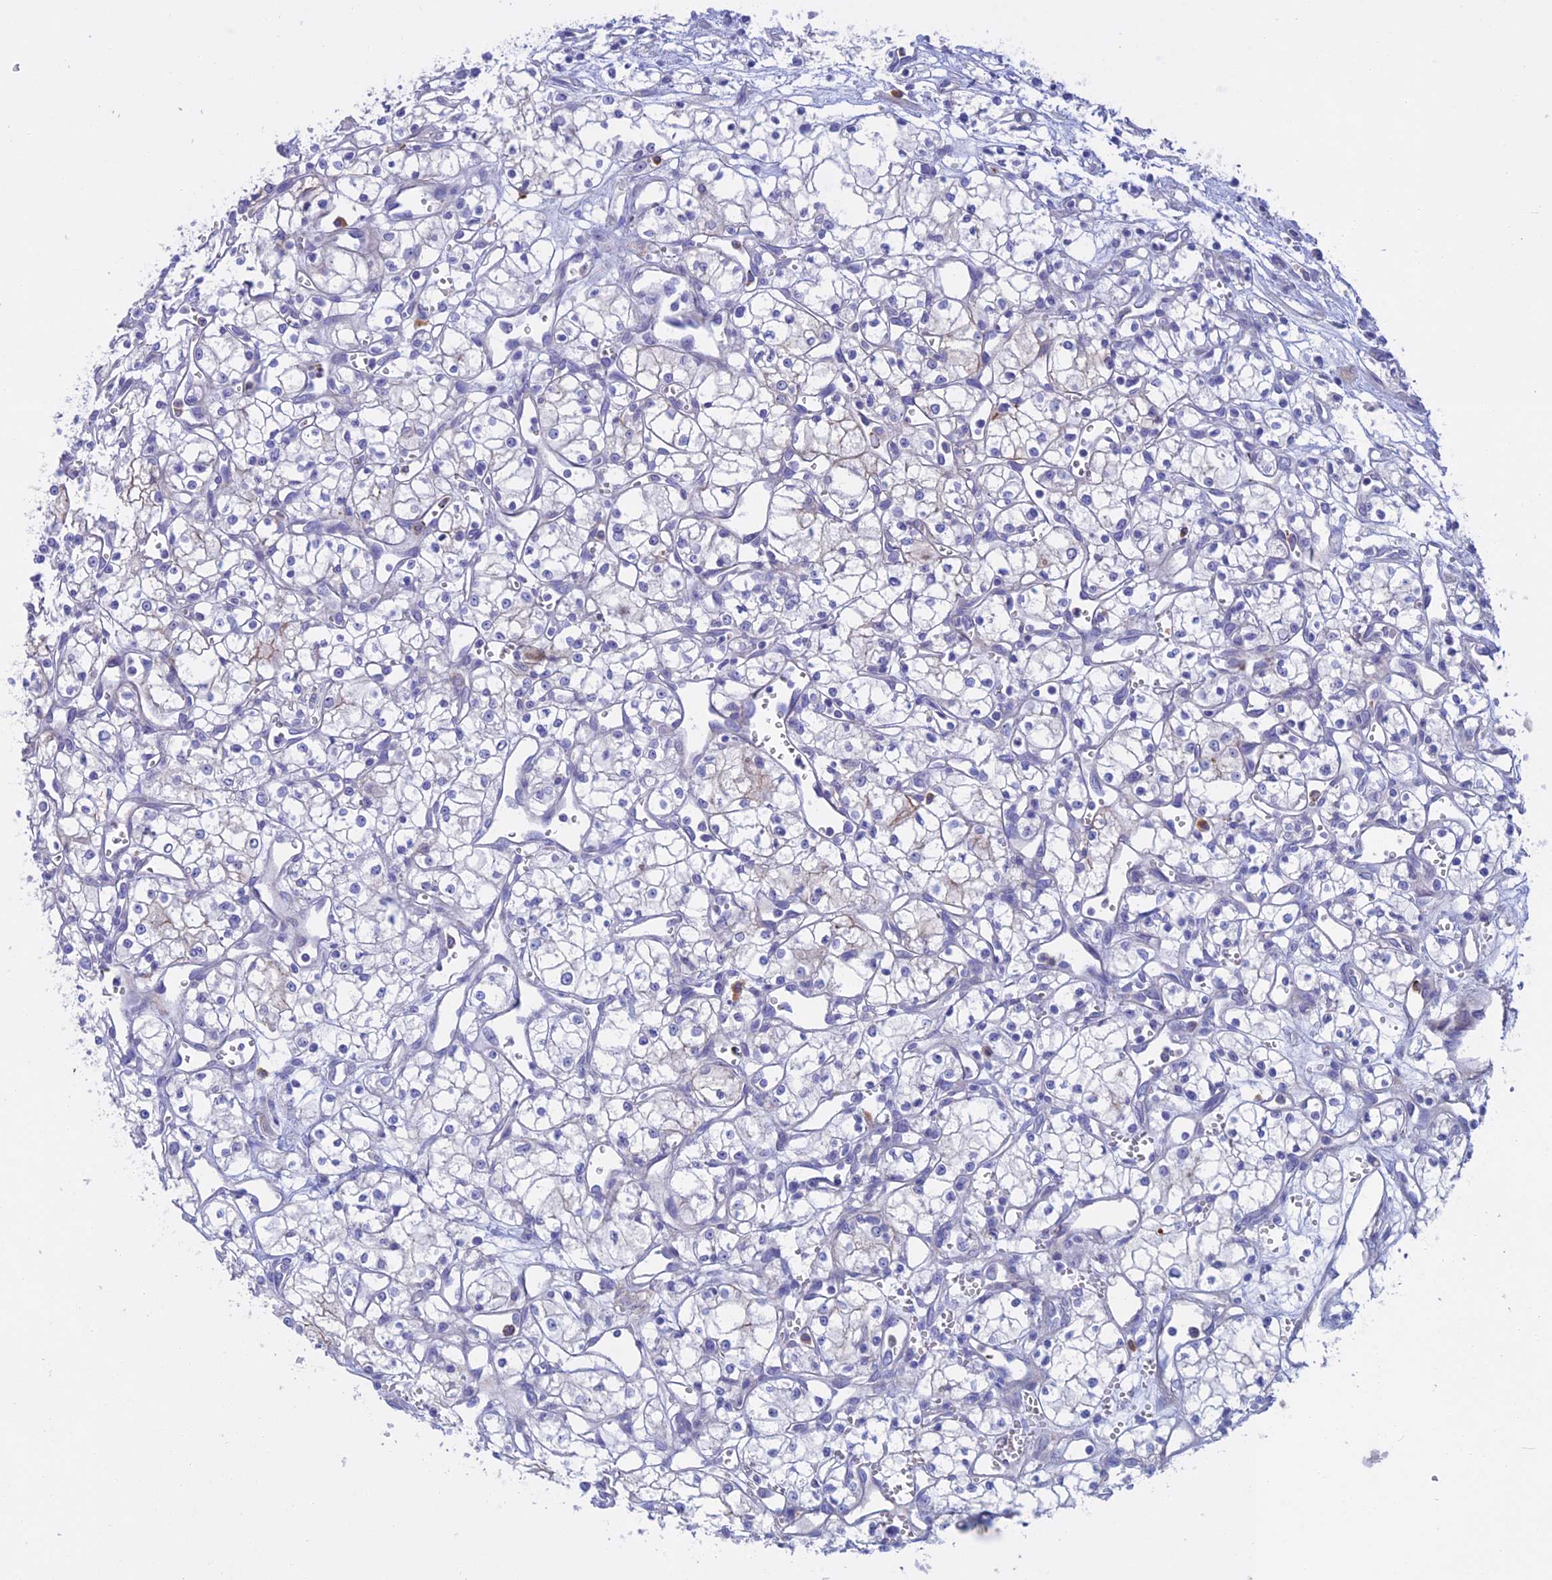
{"staining": {"intensity": "negative", "quantity": "none", "location": "none"}, "tissue": "renal cancer", "cell_type": "Tumor cells", "image_type": "cancer", "snomed": [{"axis": "morphology", "description": "Adenocarcinoma, NOS"}, {"axis": "topography", "description": "Kidney"}], "caption": "Photomicrograph shows no protein staining in tumor cells of adenocarcinoma (renal) tissue.", "gene": "SLC2A6", "patient": {"sex": "male", "age": 59}}